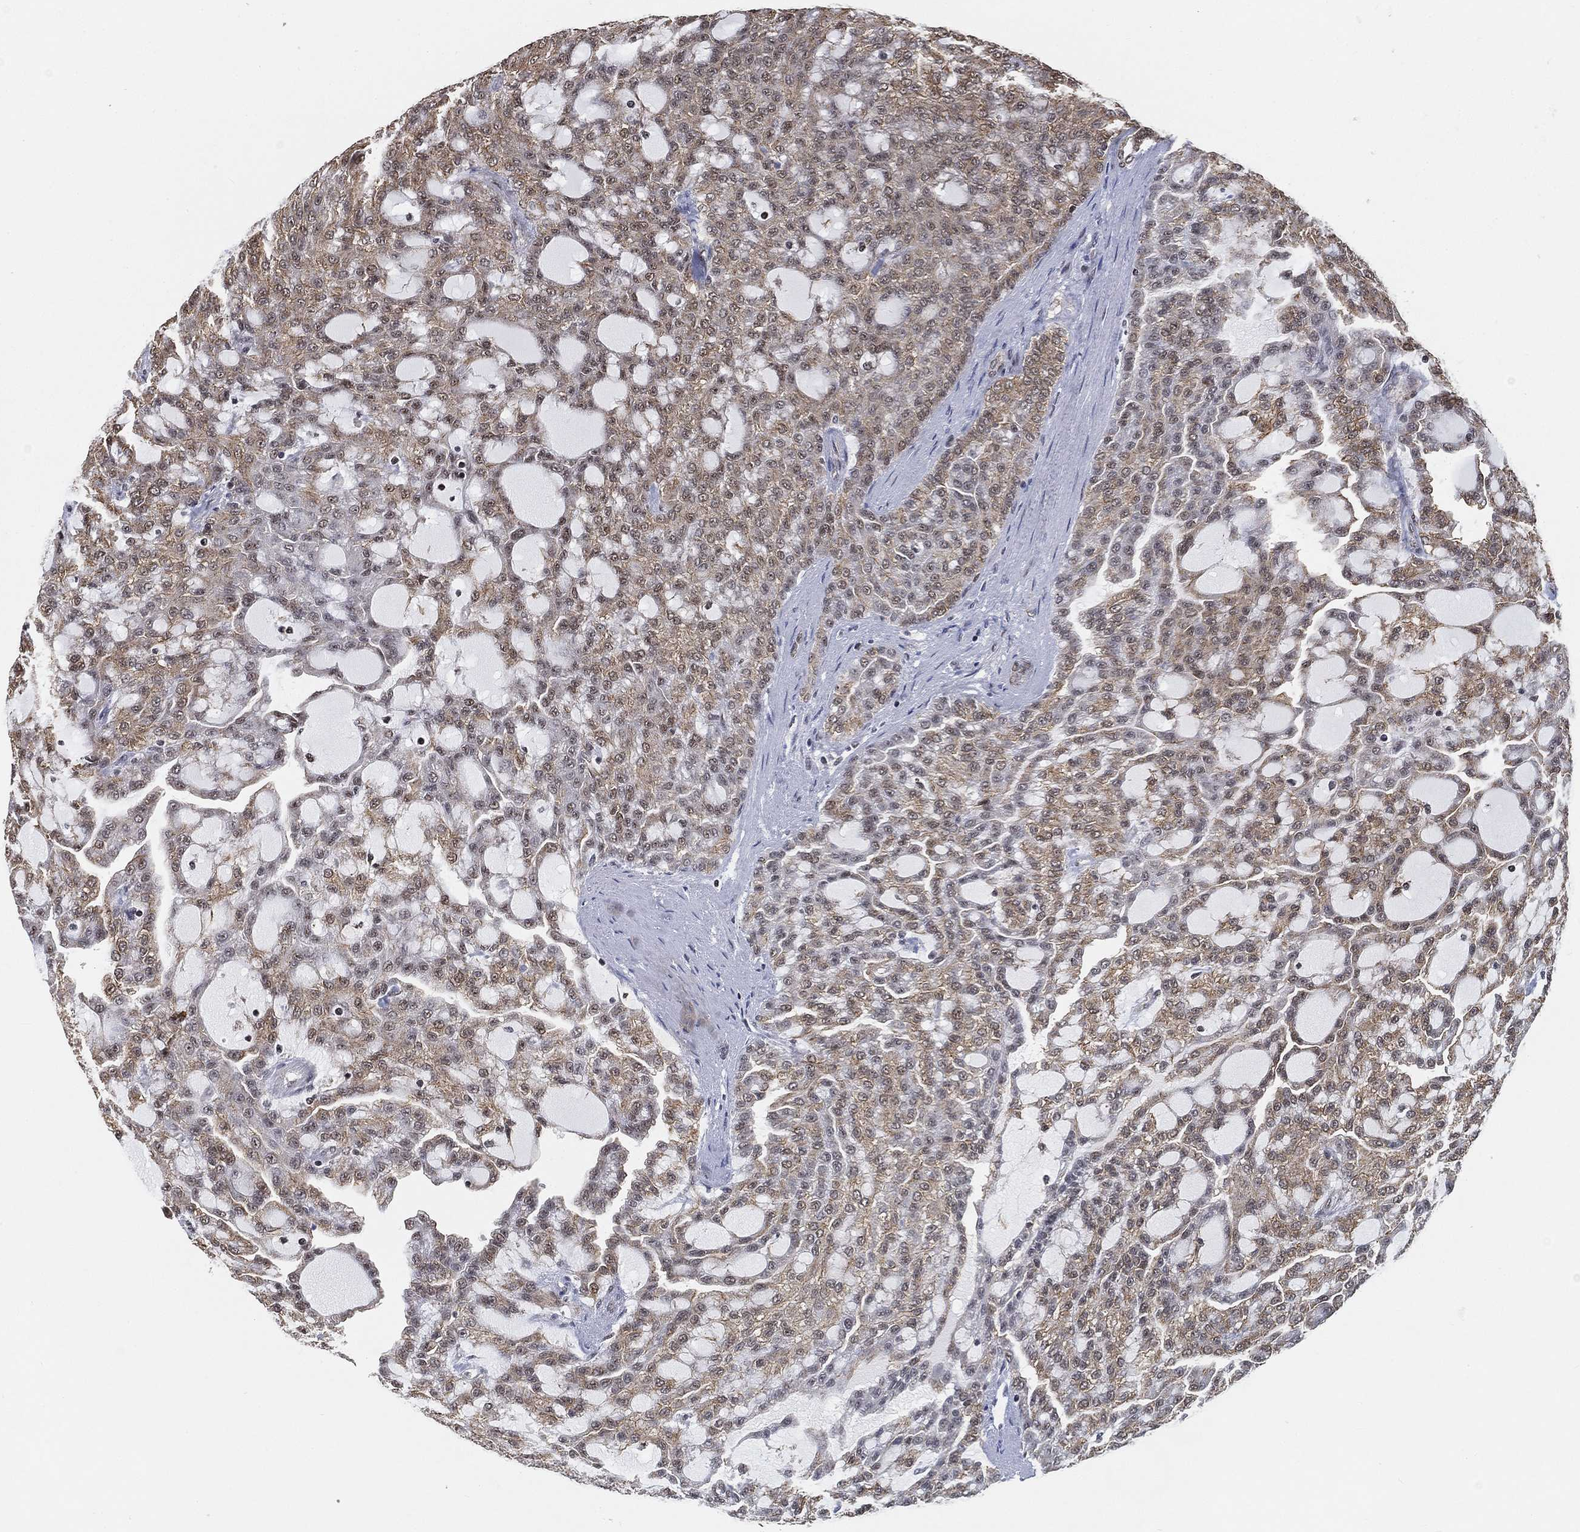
{"staining": {"intensity": "weak", "quantity": "25%-75%", "location": "cytoplasmic/membranous,nuclear"}, "tissue": "renal cancer", "cell_type": "Tumor cells", "image_type": "cancer", "snomed": [{"axis": "morphology", "description": "Adenocarcinoma, NOS"}, {"axis": "topography", "description": "Kidney"}], "caption": "A micrograph showing weak cytoplasmic/membranous and nuclear positivity in approximately 25%-75% of tumor cells in renal adenocarcinoma, as visualized by brown immunohistochemical staining.", "gene": "RSRC2", "patient": {"sex": "male", "age": 63}}